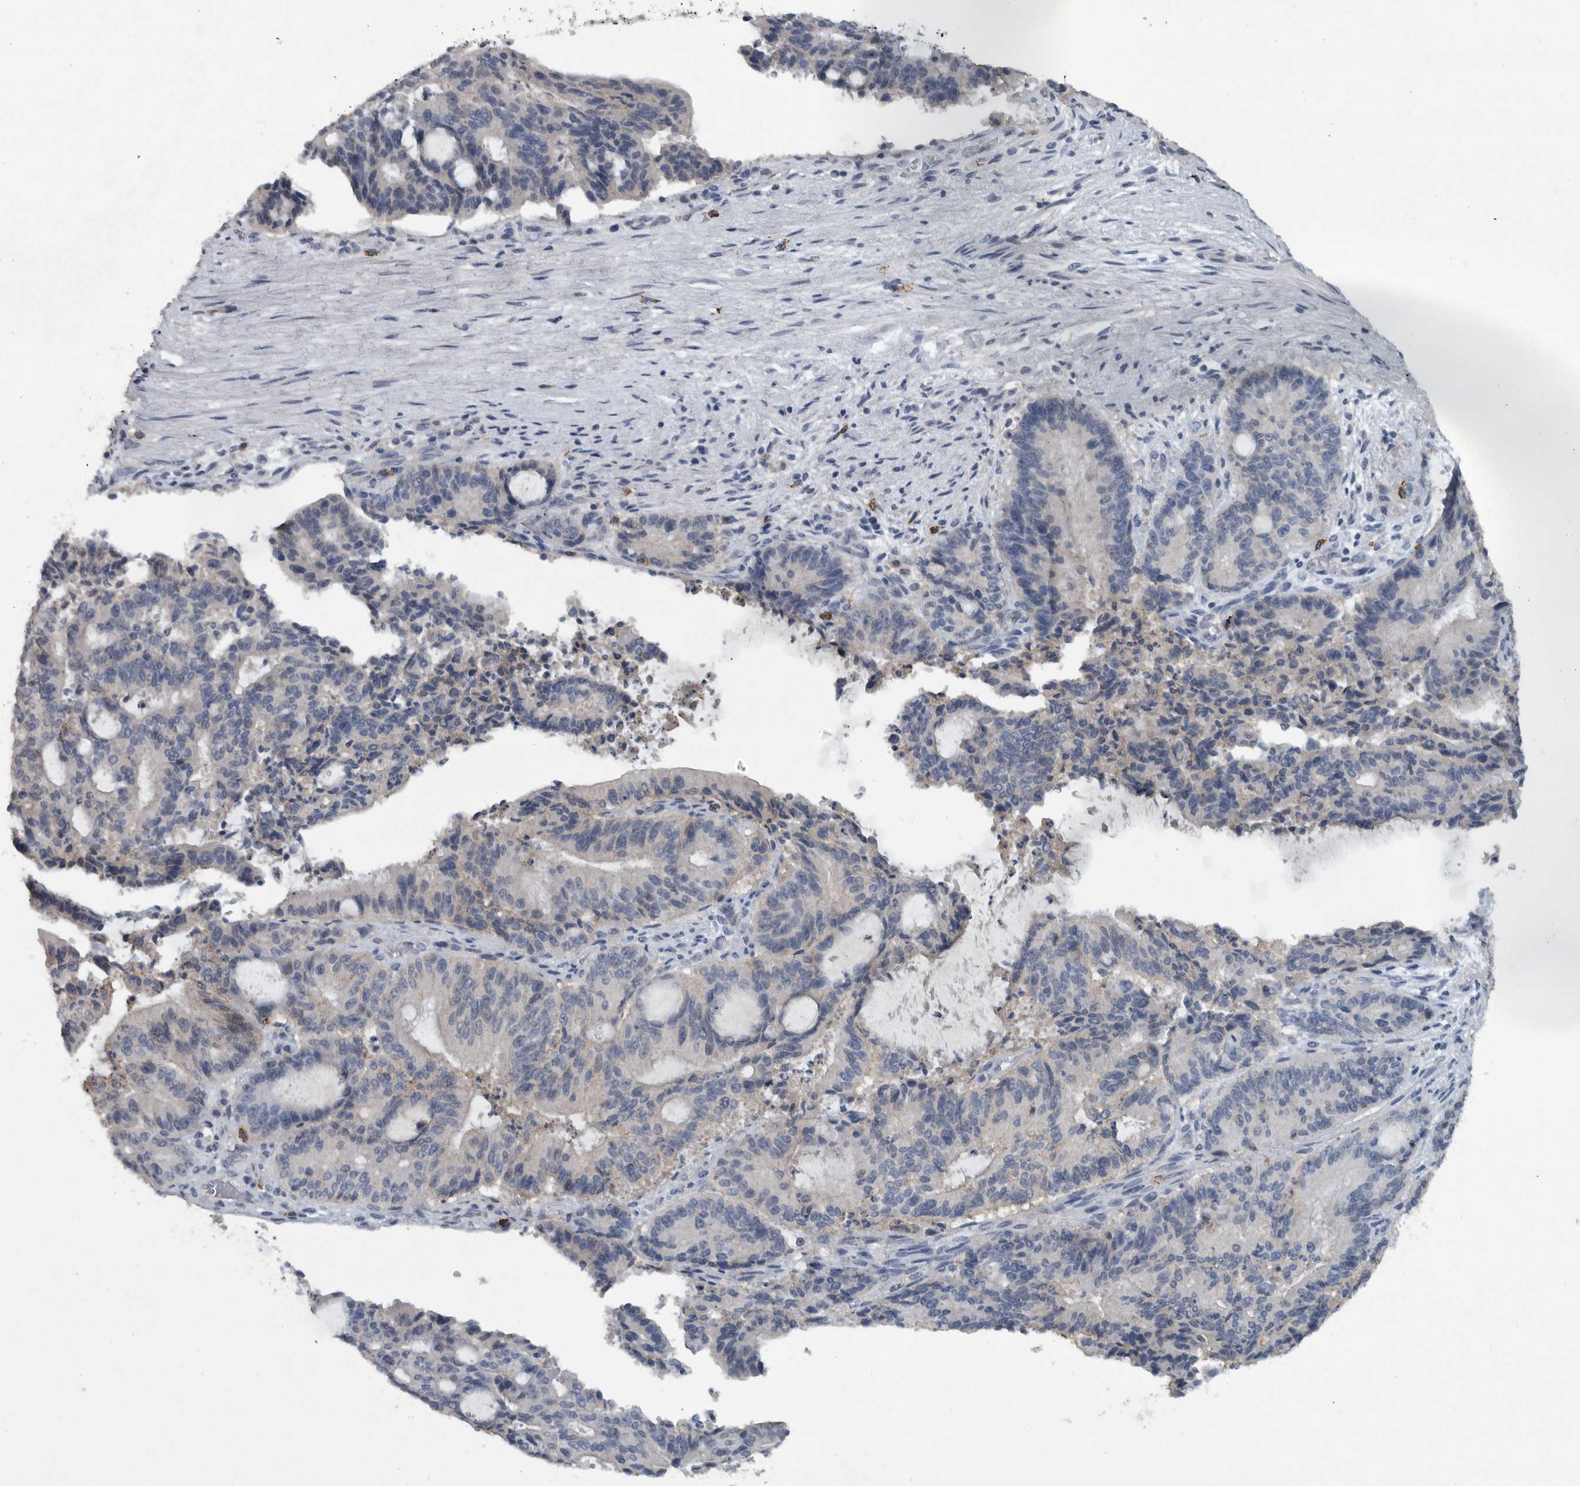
{"staining": {"intensity": "negative", "quantity": "none", "location": "none"}, "tissue": "liver cancer", "cell_type": "Tumor cells", "image_type": "cancer", "snomed": [{"axis": "morphology", "description": "Normal tissue, NOS"}, {"axis": "morphology", "description": "Cholangiocarcinoma"}, {"axis": "topography", "description": "Liver"}, {"axis": "topography", "description": "Peripheral nerve tissue"}], "caption": "Immunohistochemistry of cholangiocarcinoma (liver) shows no expression in tumor cells.", "gene": "IL20", "patient": {"sex": "female", "age": 73}}